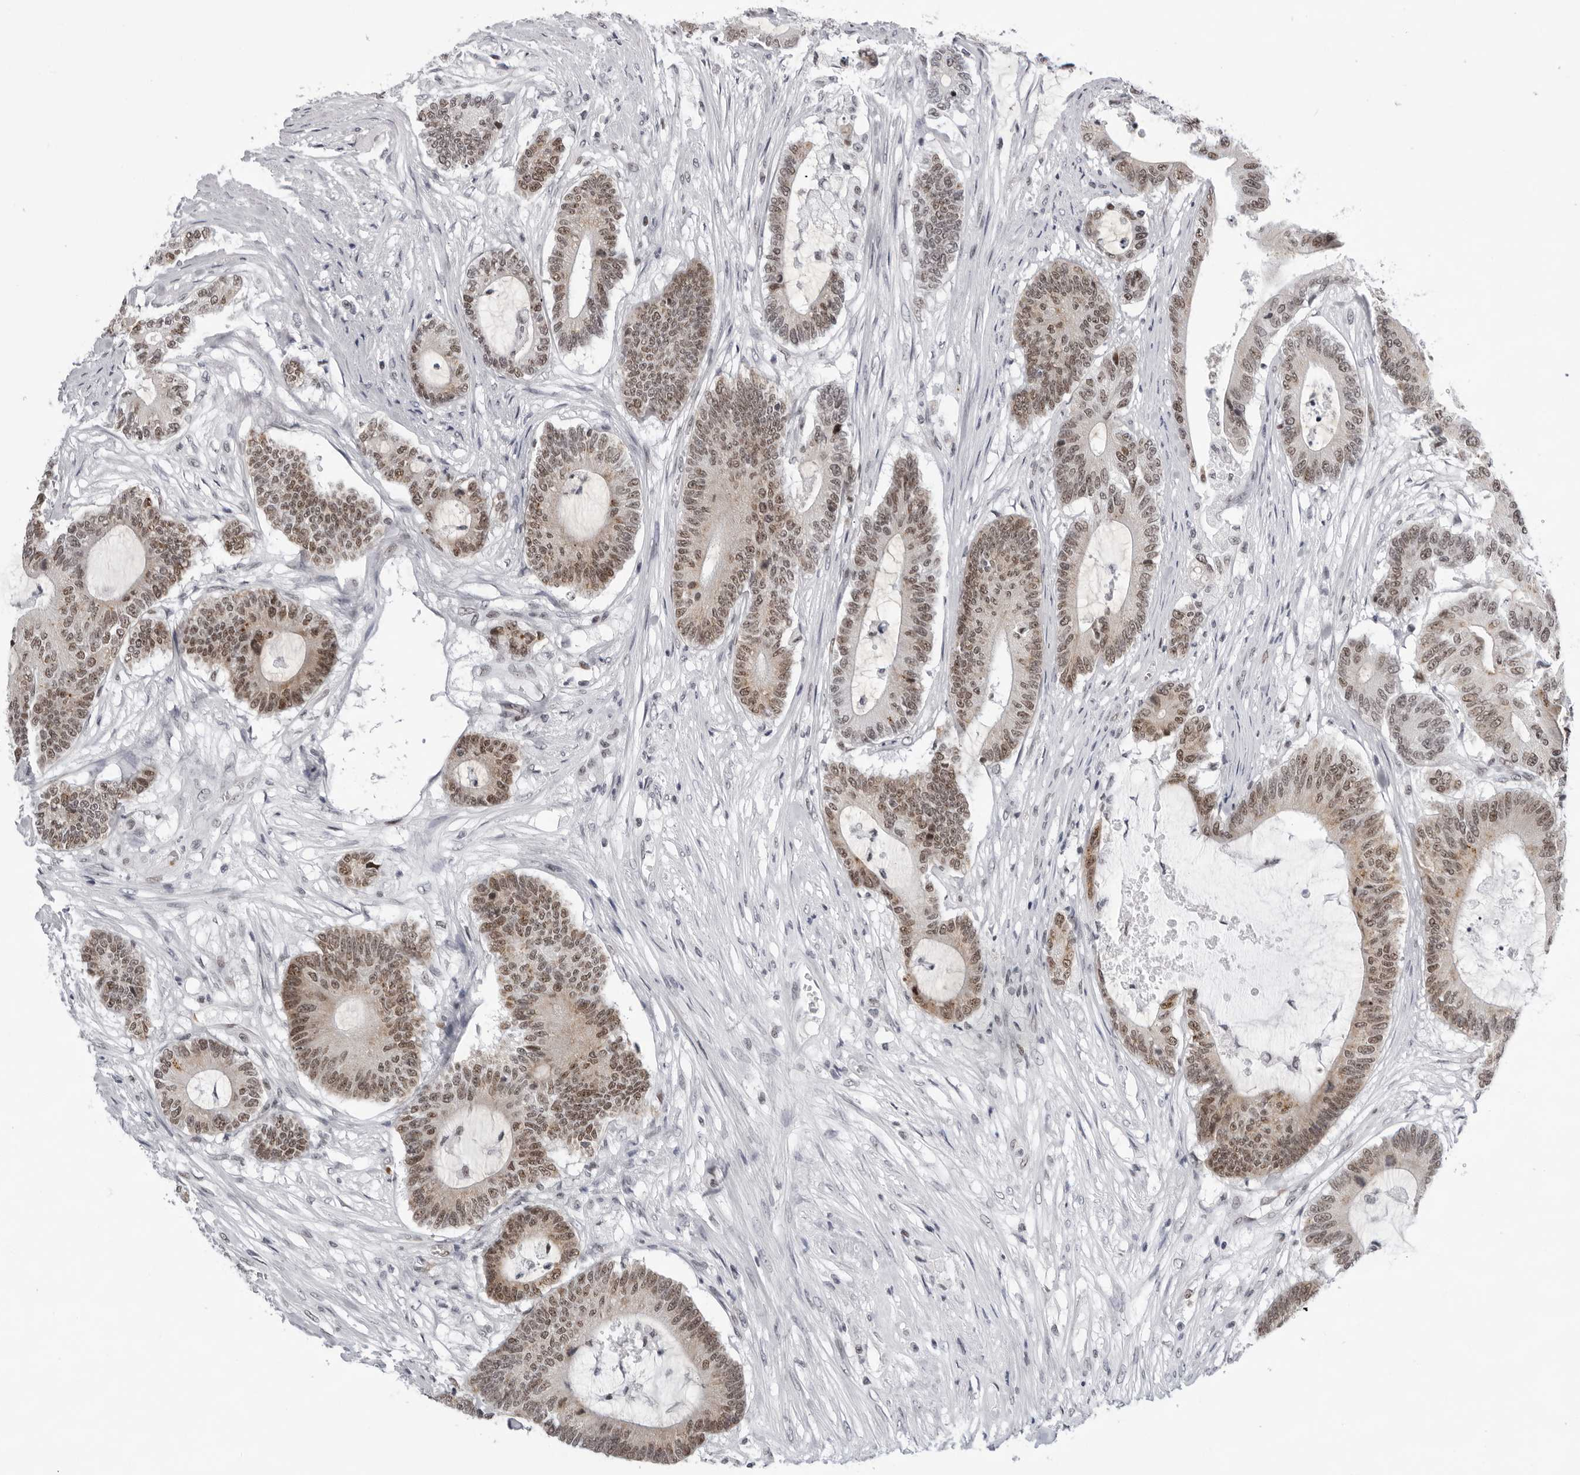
{"staining": {"intensity": "moderate", "quantity": ">75%", "location": "cytoplasmic/membranous,nuclear"}, "tissue": "colorectal cancer", "cell_type": "Tumor cells", "image_type": "cancer", "snomed": [{"axis": "morphology", "description": "Adenocarcinoma, NOS"}, {"axis": "topography", "description": "Colon"}], "caption": "Immunohistochemical staining of colorectal cancer exhibits moderate cytoplasmic/membranous and nuclear protein expression in about >75% of tumor cells.", "gene": "USP1", "patient": {"sex": "female", "age": 84}}